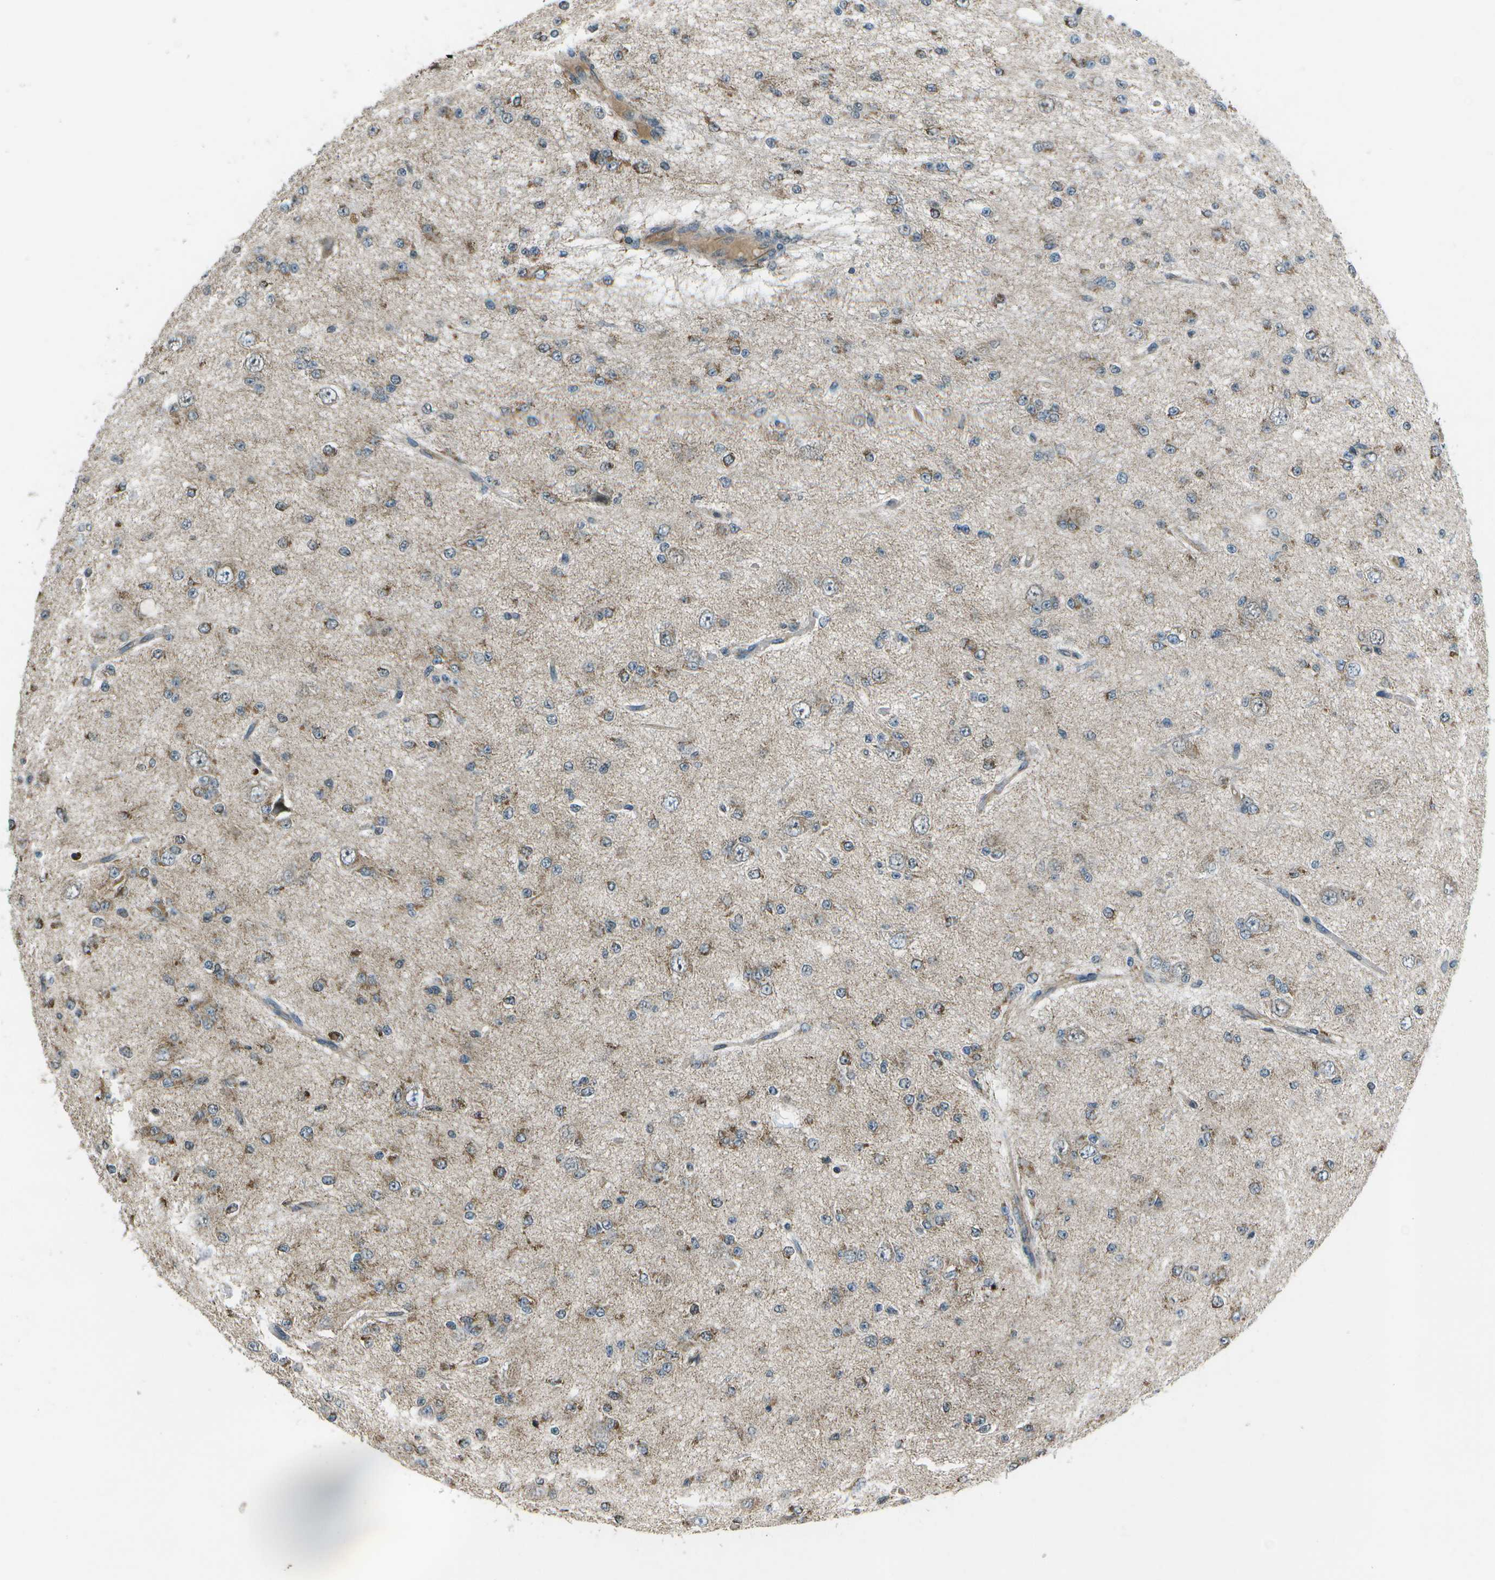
{"staining": {"intensity": "weak", "quantity": "<25%", "location": "cytoplasmic/membranous"}, "tissue": "glioma", "cell_type": "Tumor cells", "image_type": "cancer", "snomed": [{"axis": "morphology", "description": "Glioma, malignant, Low grade"}, {"axis": "topography", "description": "Brain"}], "caption": "A micrograph of human malignant glioma (low-grade) is negative for staining in tumor cells.", "gene": "EIF2AK1", "patient": {"sex": "male", "age": 38}}